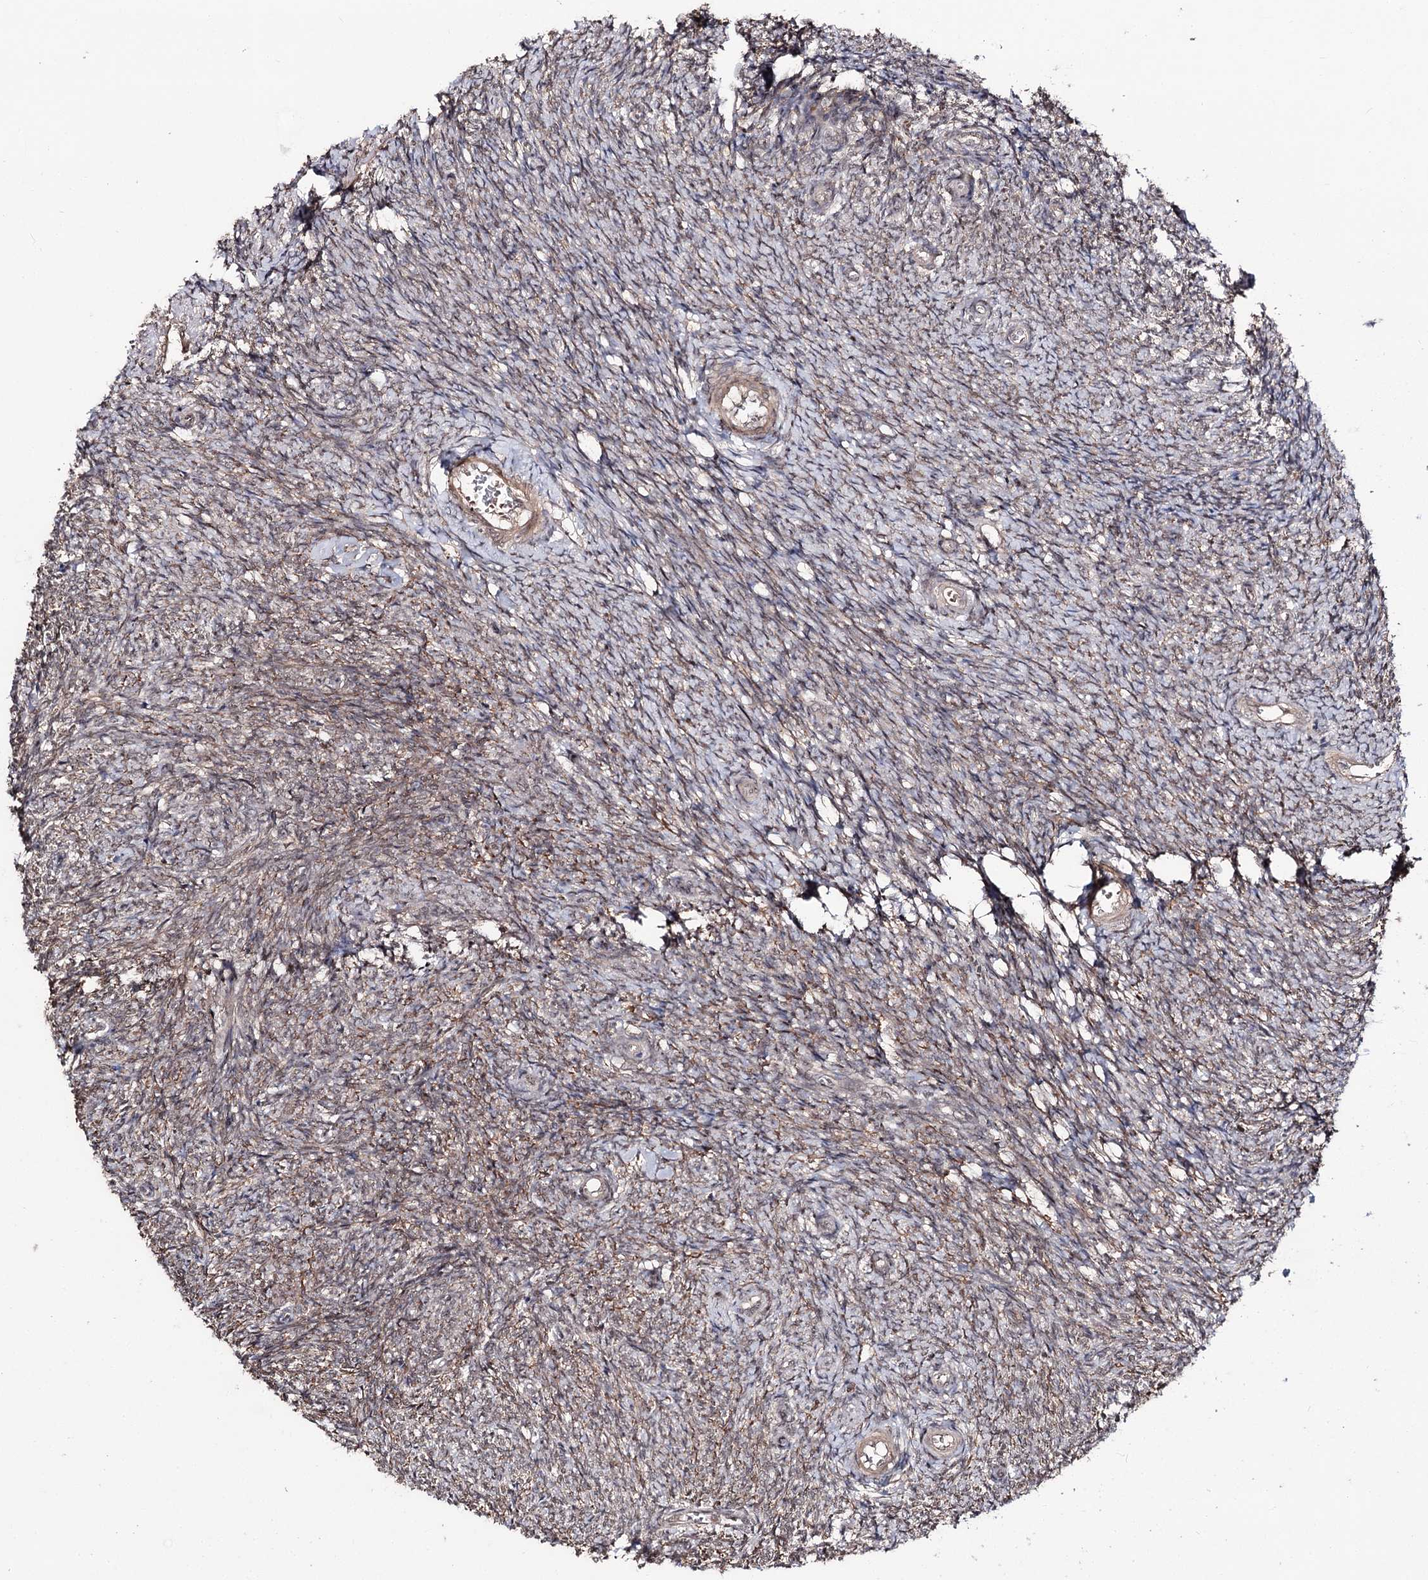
{"staining": {"intensity": "moderate", "quantity": "25%-75%", "location": "cytoplasmic/membranous,nuclear"}, "tissue": "ovary", "cell_type": "Ovarian stroma cells", "image_type": "normal", "snomed": [{"axis": "morphology", "description": "Normal tissue, NOS"}, {"axis": "topography", "description": "Ovary"}], "caption": "This image displays IHC staining of unremarkable human ovary, with medium moderate cytoplasmic/membranous,nuclear staining in approximately 25%-75% of ovarian stroma cells.", "gene": "FAM53B", "patient": {"sex": "female", "age": 44}}